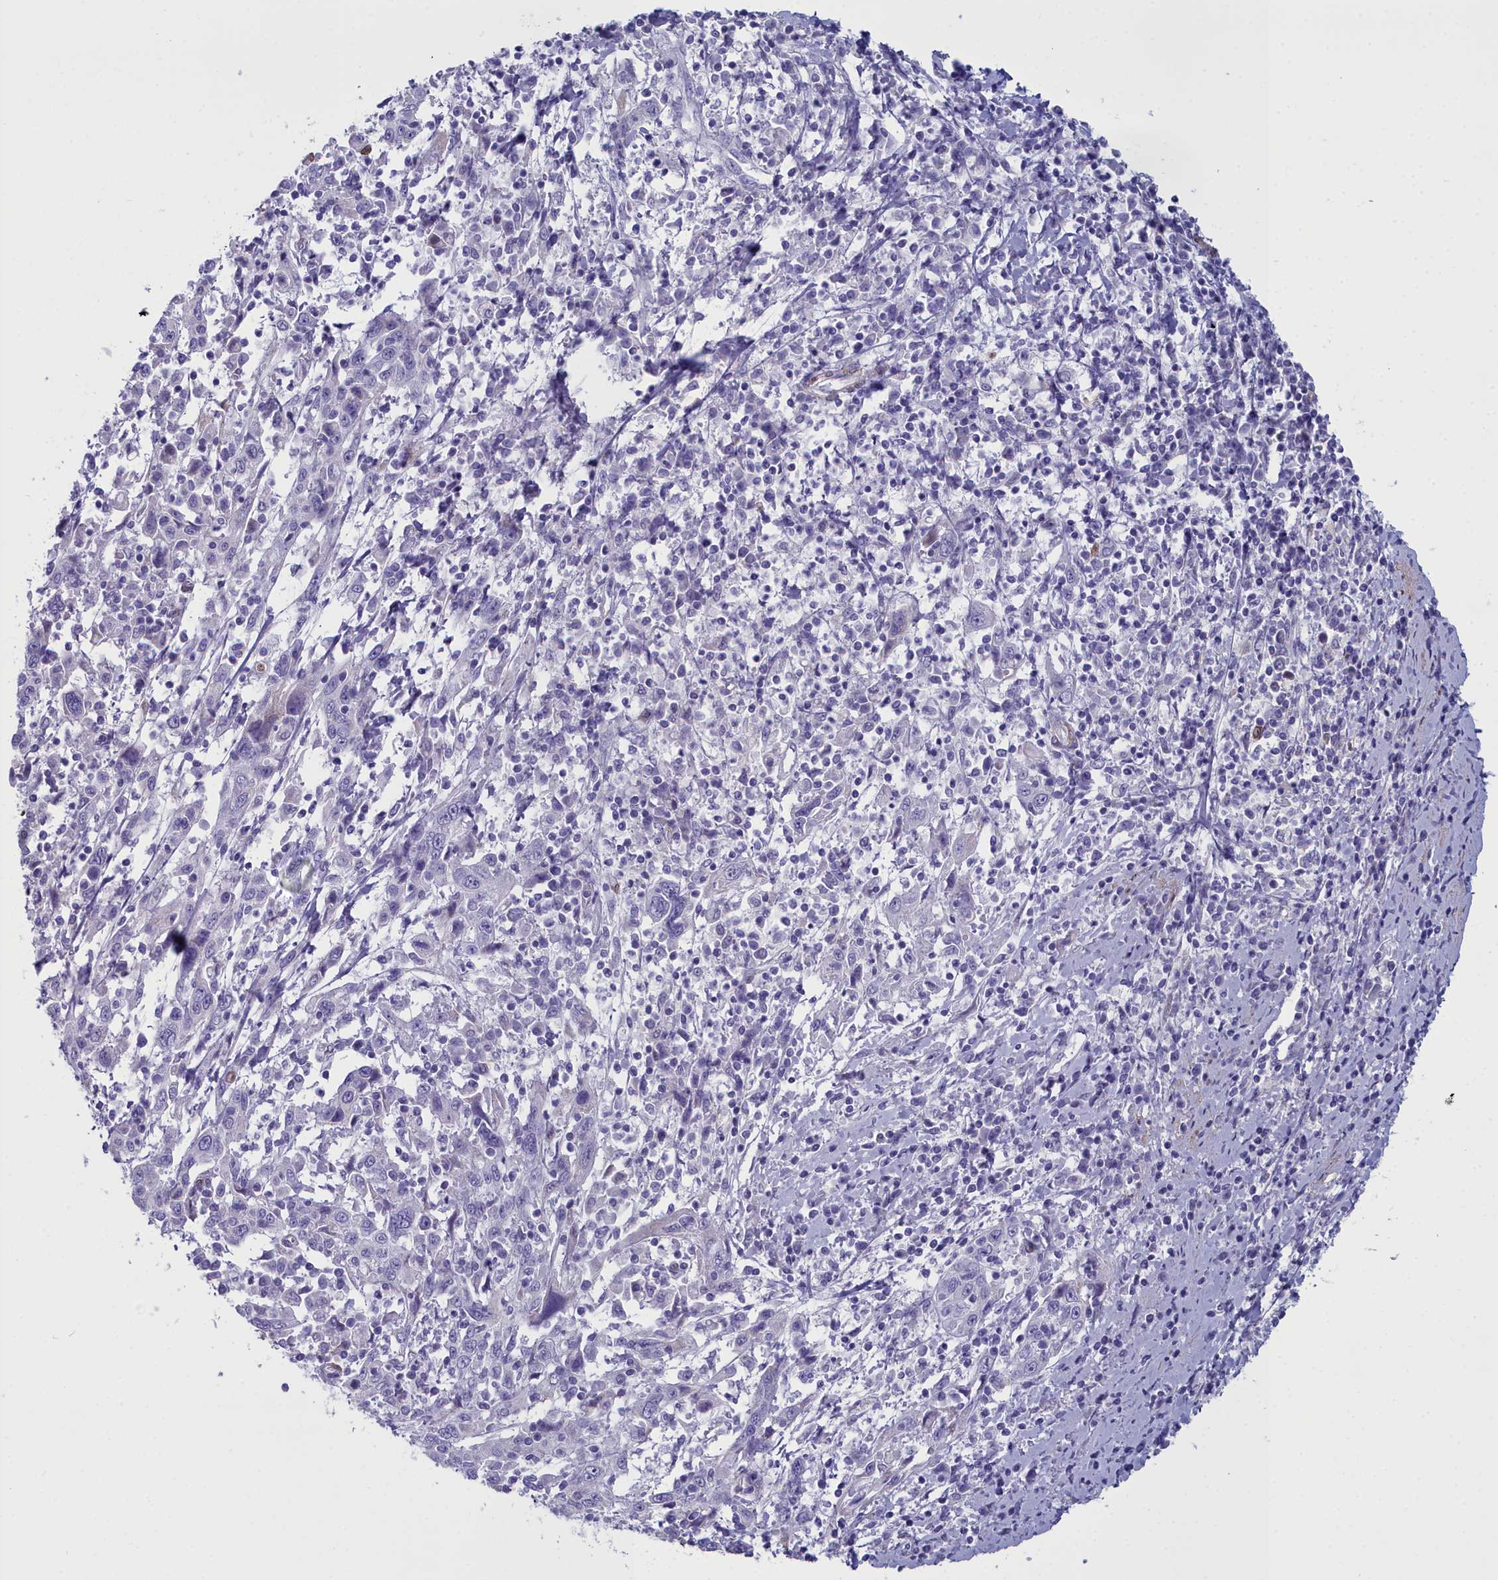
{"staining": {"intensity": "negative", "quantity": "none", "location": "none"}, "tissue": "cervical cancer", "cell_type": "Tumor cells", "image_type": "cancer", "snomed": [{"axis": "morphology", "description": "Squamous cell carcinoma, NOS"}, {"axis": "topography", "description": "Cervix"}], "caption": "Tumor cells show no significant expression in cervical cancer (squamous cell carcinoma).", "gene": "PPP1R14A", "patient": {"sex": "female", "age": 46}}